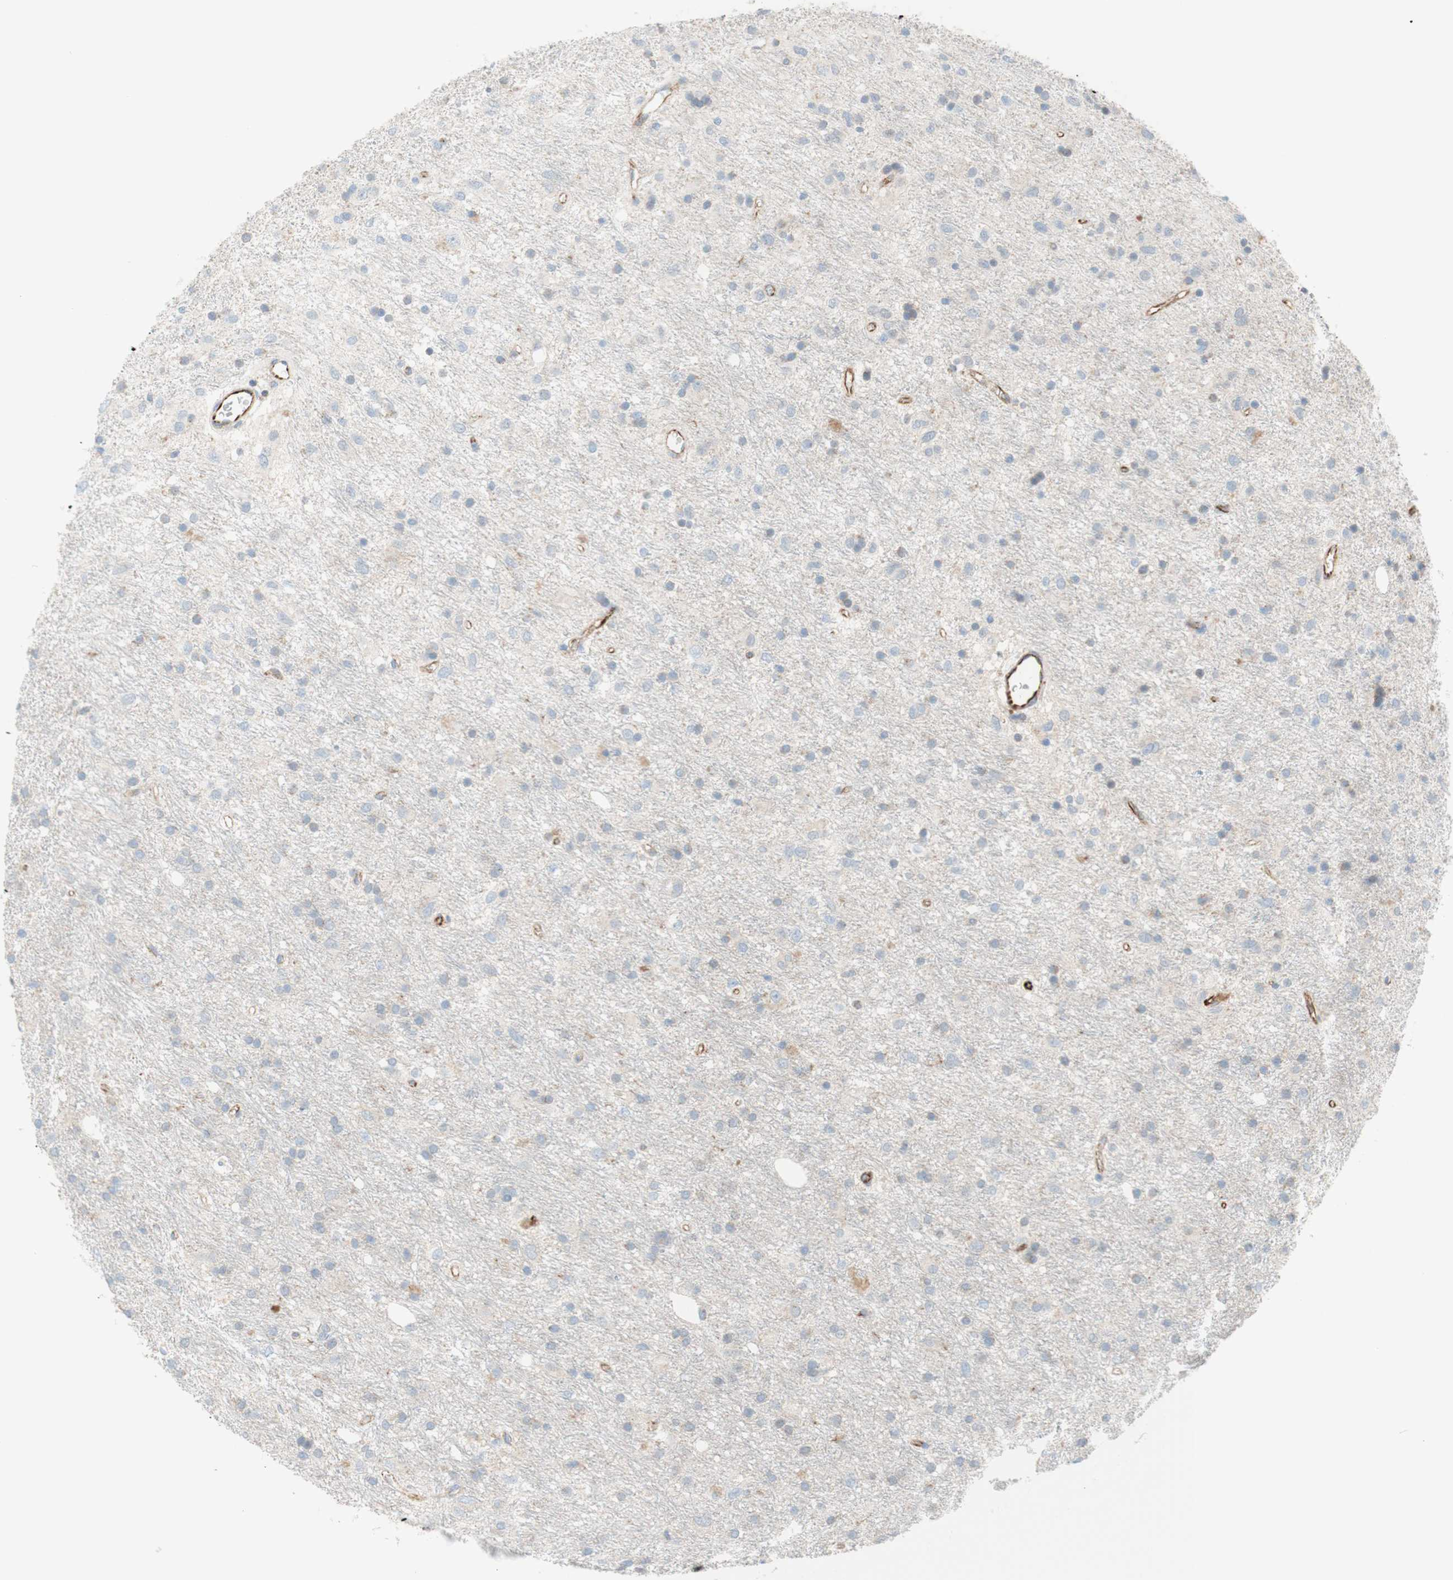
{"staining": {"intensity": "weak", "quantity": "<25%", "location": "cytoplasmic/membranous"}, "tissue": "glioma", "cell_type": "Tumor cells", "image_type": "cancer", "snomed": [{"axis": "morphology", "description": "Glioma, malignant, Low grade"}, {"axis": "topography", "description": "Brain"}], "caption": "An image of glioma stained for a protein reveals no brown staining in tumor cells.", "gene": "POU2AF1", "patient": {"sex": "male", "age": 77}}